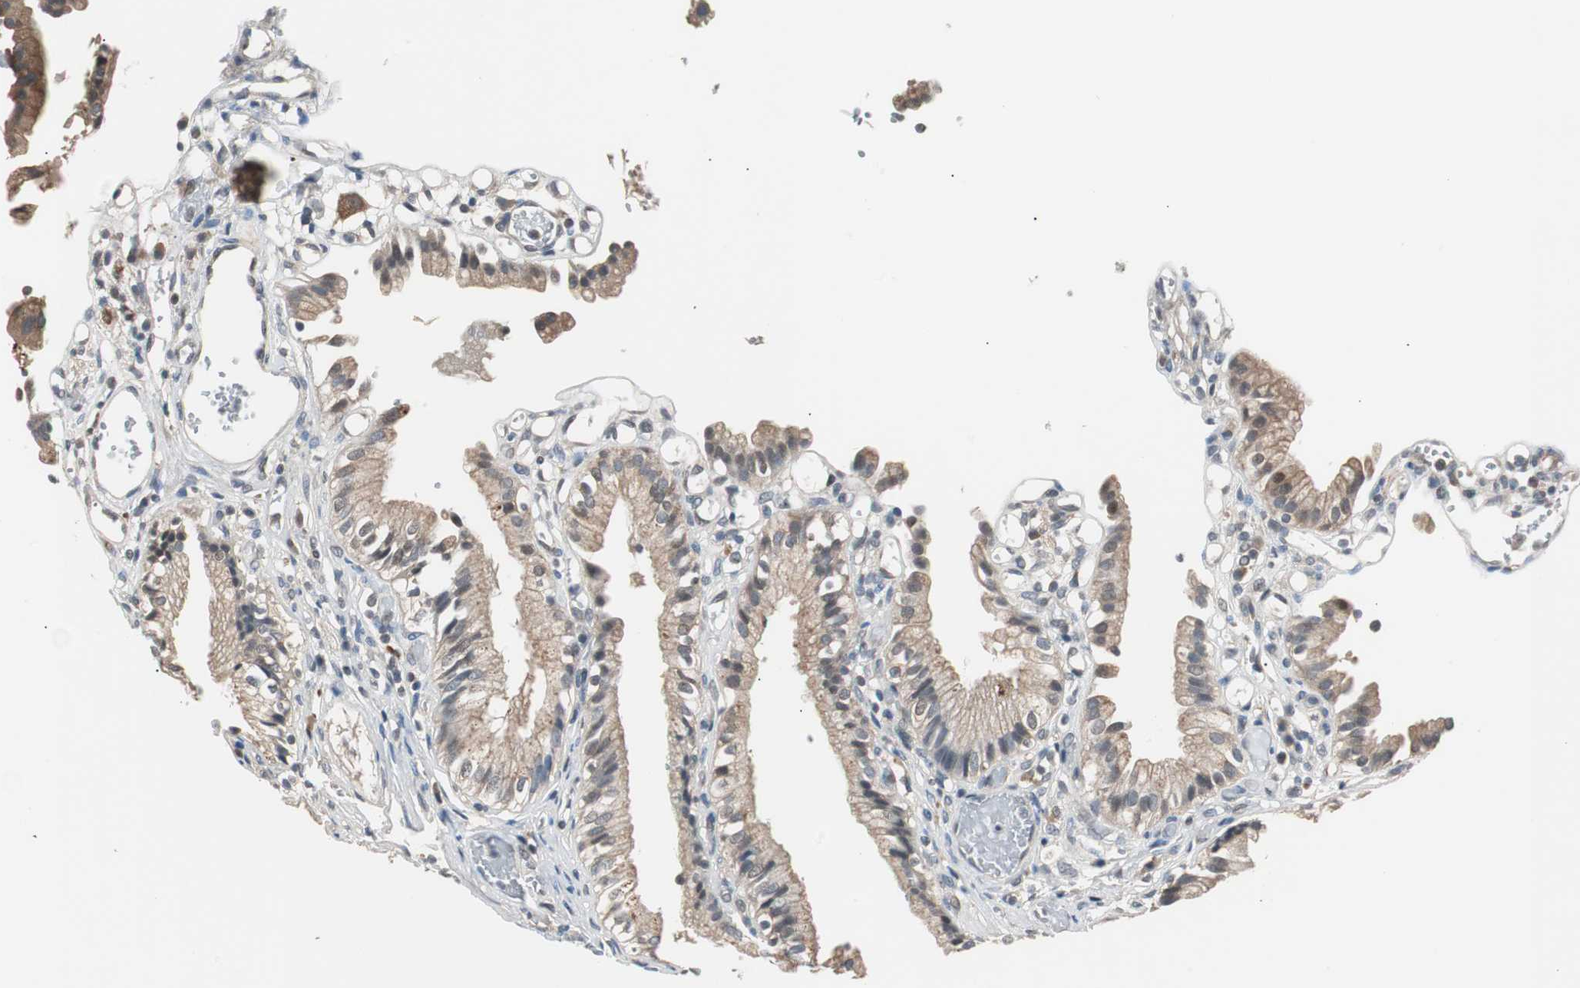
{"staining": {"intensity": "weak", "quantity": ">75%", "location": "cytoplasmic/membranous"}, "tissue": "gallbladder", "cell_type": "Glandular cells", "image_type": "normal", "snomed": [{"axis": "morphology", "description": "Normal tissue, NOS"}, {"axis": "topography", "description": "Gallbladder"}], "caption": "Glandular cells demonstrate low levels of weak cytoplasmic/membranous expression in about >75% of cells in benign human gallbladder. Immunohistochemistry stains the protein of interest in brown and the nuclei are stained blue.", "gene": "ZMPSTE24", "patient": {"sex": "male", "age": 65}}